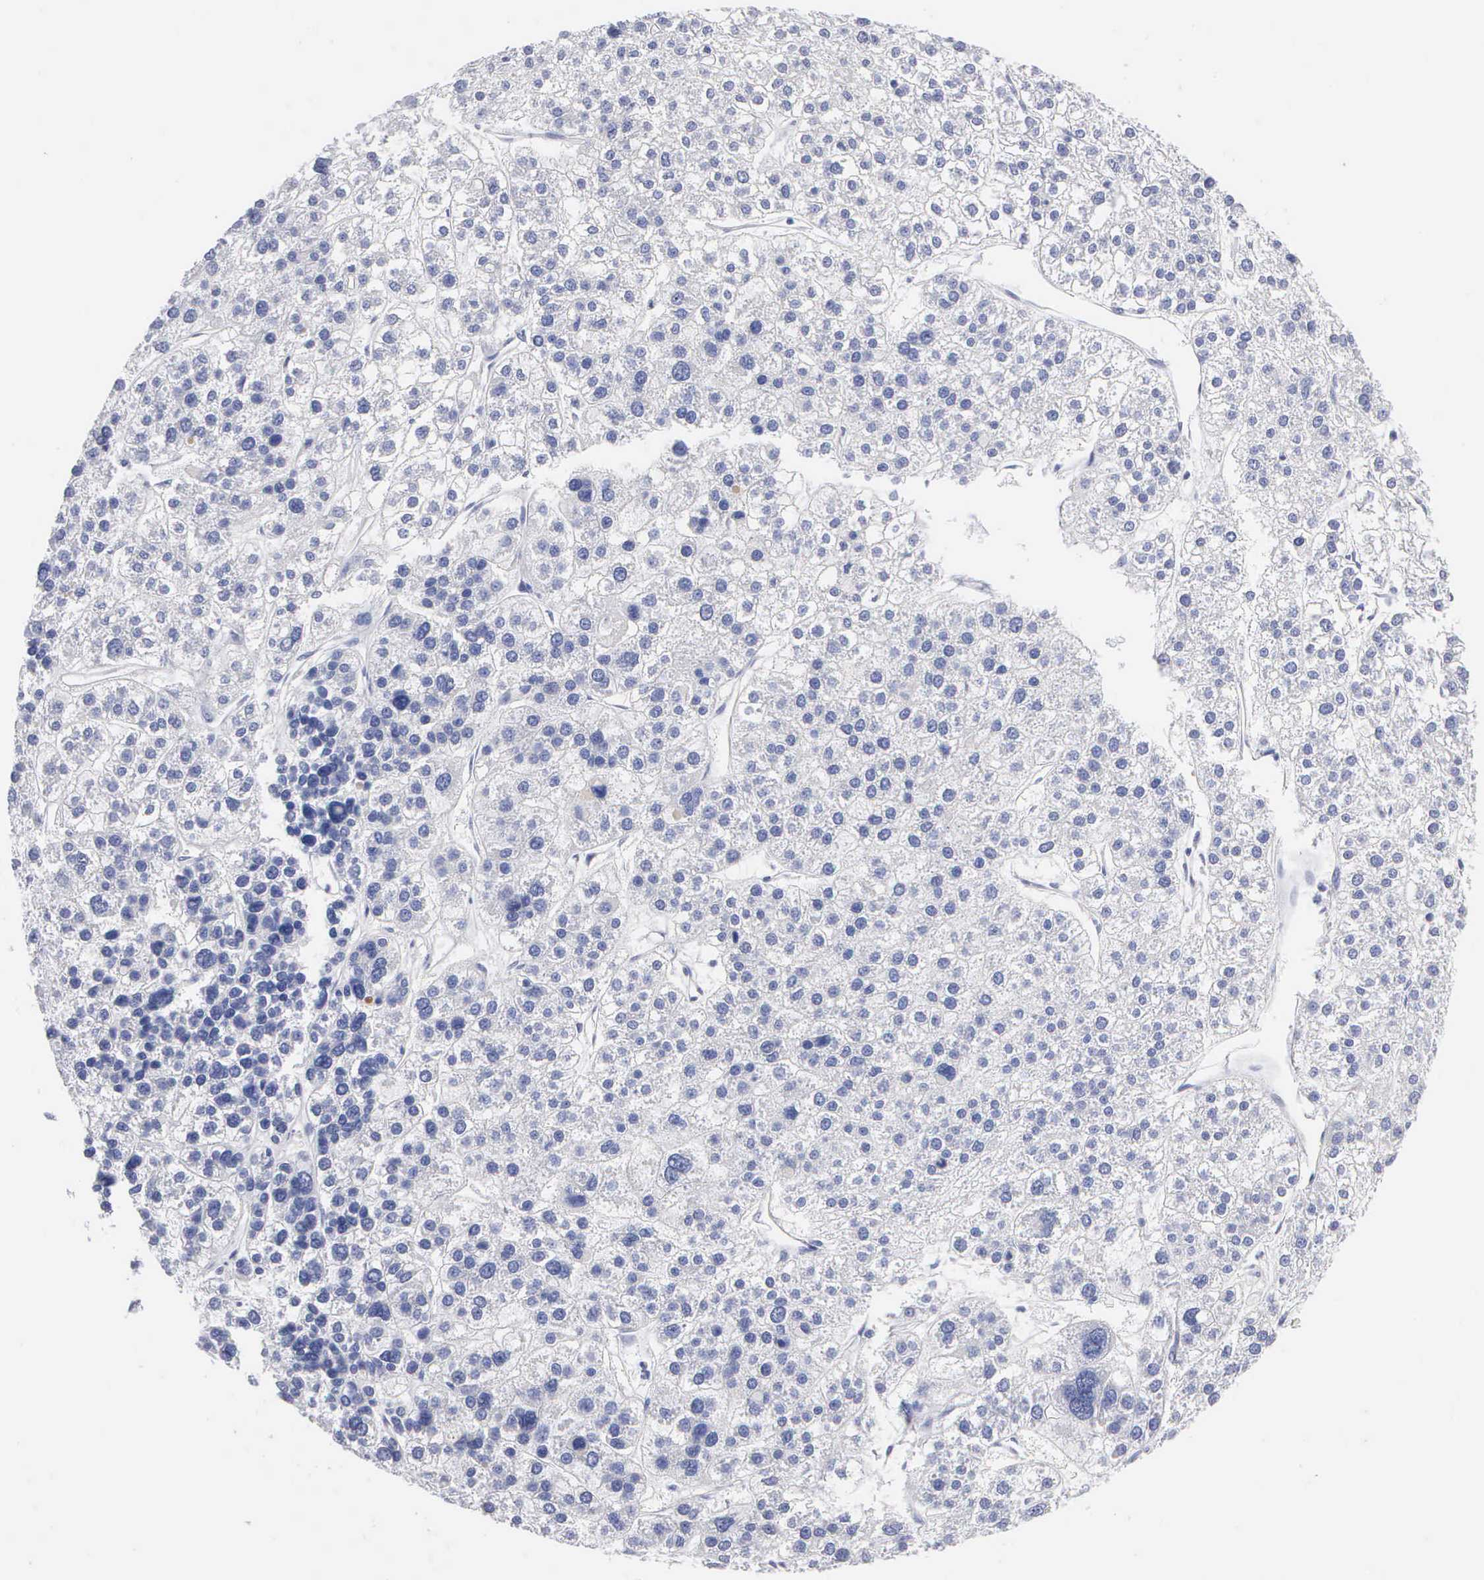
{"staining": {"intensity": "negative", "quantity": "none", "location": "none"}, "tissue": "liver cancer", "cell_type": "Tumor cells", "image_type": "cancer", "snomed": [{"axis": "morphology", "description": "Carcinoma, Hepatocellular, NOS"}, {"axis": "topography", "description": "Liver"}], "caption": "A high-resolution histopathology image shows immunohistochemistry staining of hepatocellular carcinoma (liver), which demonstrates no significant positivity in tumor cells.", "gene": "CYP19A1", "patient": {"sex": "female", "age": 85}}